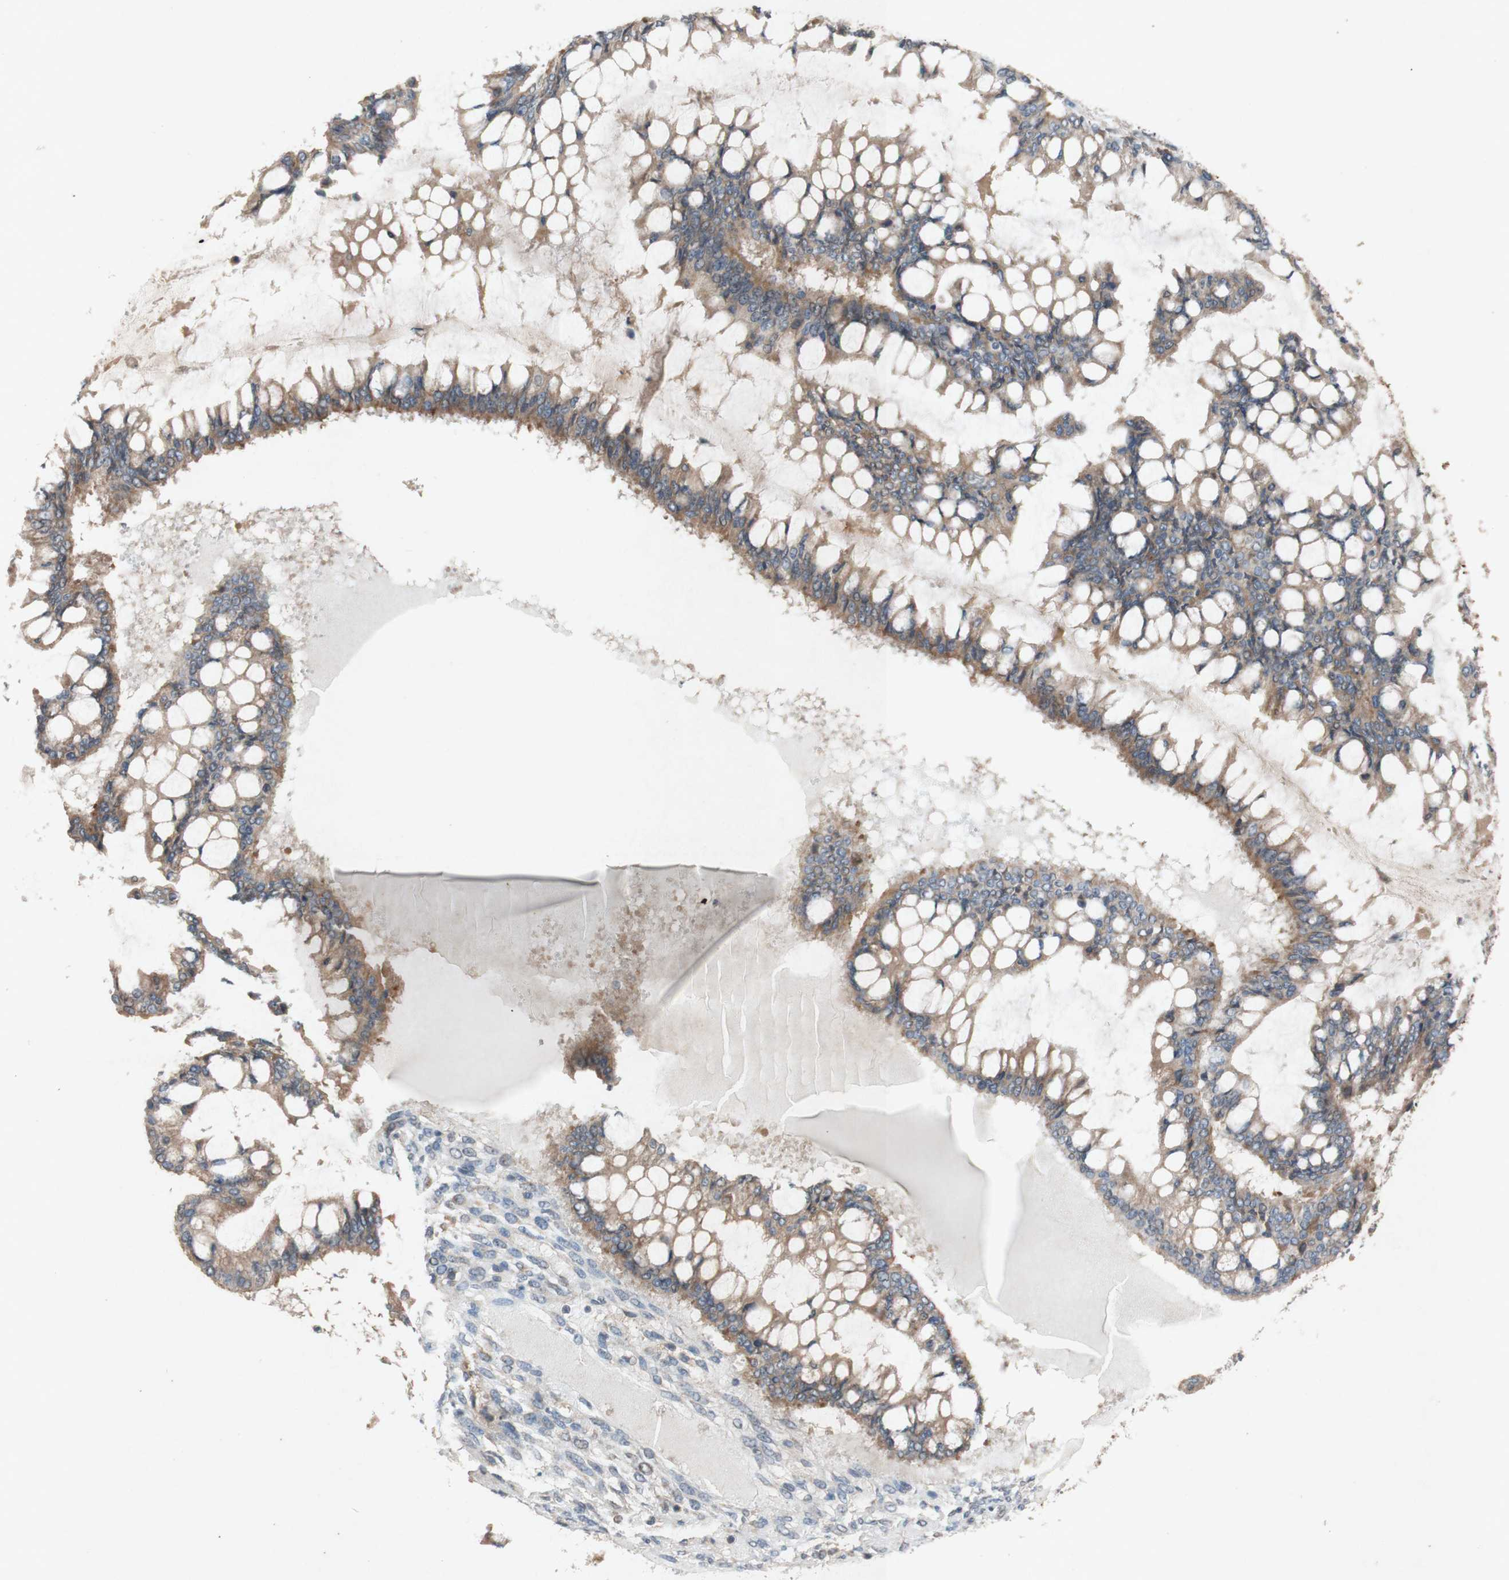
{"staining": {"intensity": "moderate", "quantity": ">75%", "location": "cytoplasmic/membranous"}, "tissue": "ovarian cancer", "cell_type": "Tumor cells", "image_type": "cancer", "snomed": [{"axis": "morphology", "description": "Cystadenocarcinoma, mucinous, NOS"}, {"axis": "topography", "description": "Ovary"}], "caption": "A brown stain shows moderate cytoplasmic/membranous expression of a protein in human ovarian mucinous cystadenocarcinoma tumor cells.", "gene": "ATP6V1F", "patient": {"sex": "female", "age": 73}}